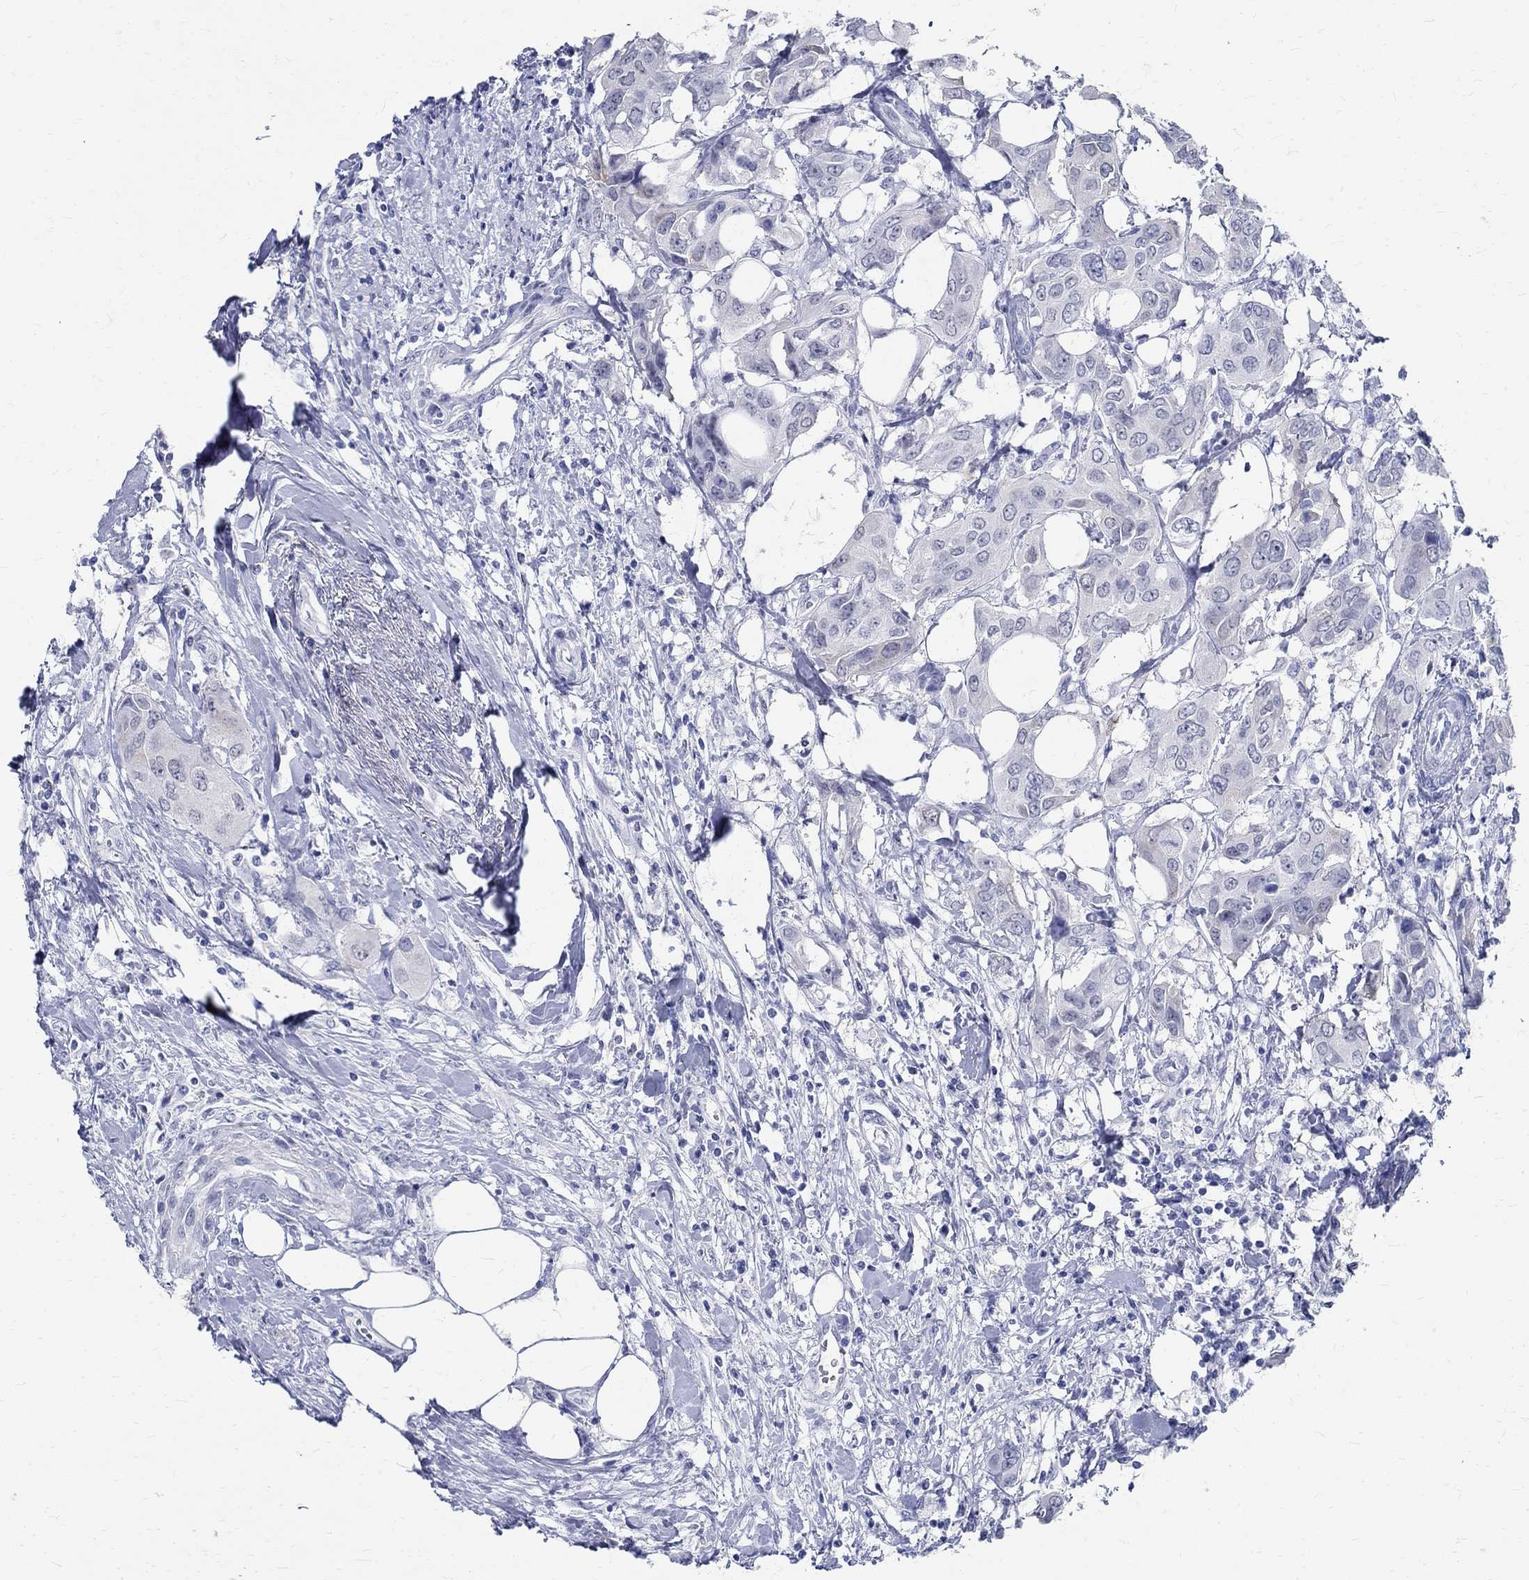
{"staining": {"intensity": "negative", "quantity": "none", "location": "none"}, "tissue": "urothelial cancer", "cell_type": "Tumor cells", "image_type": "cancer", "snomed": [{"axis": "morphology", "description": "Urothelial carcinoma, NOS"}, {"axis": "morphology", "description": "Urothelial carcinoma, High grade"}, {"axis": "topography", "description": "Urinary bladder"}], "caption": "Immunohistochemical staining of human urothelial cancer shows no significant expression in tumor cells.", "gene": "BSPRY", "patient": {"sex": "male", "age": 63}}